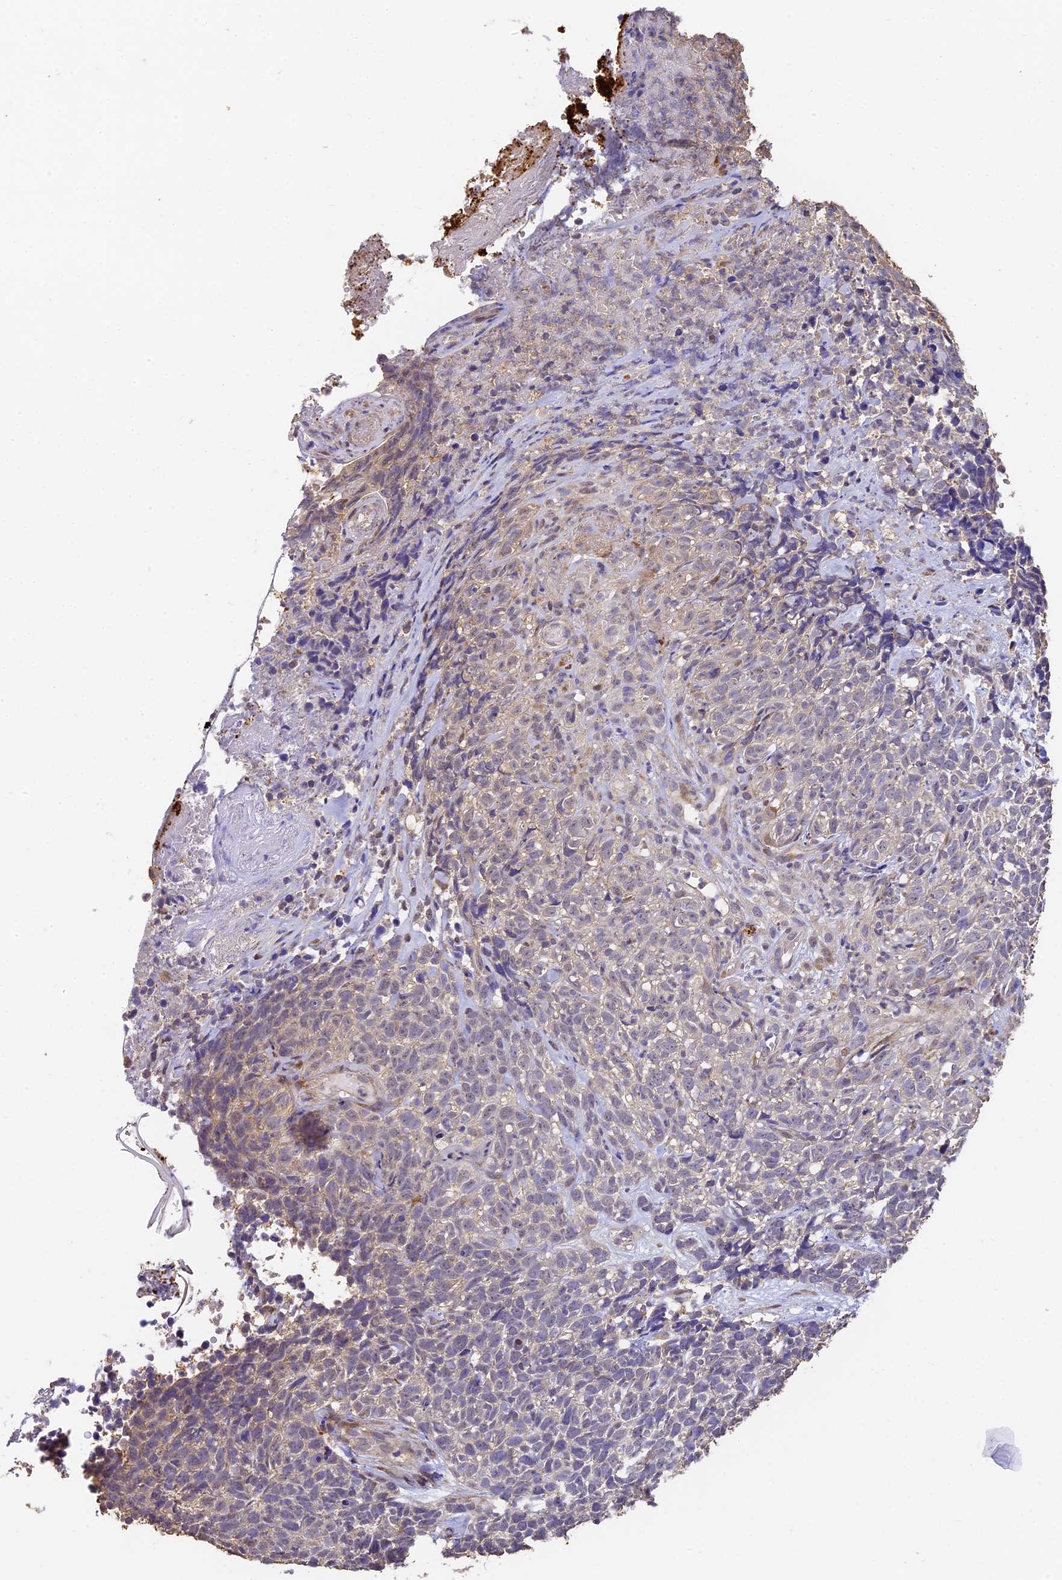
{"staining": {"intensity": "weak", "quantity": "<25%", "location": "cytoplasmic/membranous"}, "tissue": "skin cancer", "cell_type": "Tumor cells", "image_type": "cancer", "snomed": [{"axis": "morphology", "description": "Basal cell carcinoma"}, {"axis": "topography", "description": "Skin"}], "caption": "DAB (3,3'-diaminobenzidine) immunohistochemical staining of basal cell carcinoma (skin) shows no significant expression in tumor cells. (DAB (3,3'-diaminobenzidine) IHC visualized using brightfield microscopy, high magnification).", "gene": "SLC11A1", "patient": {"sex": "female", "age": 84}}